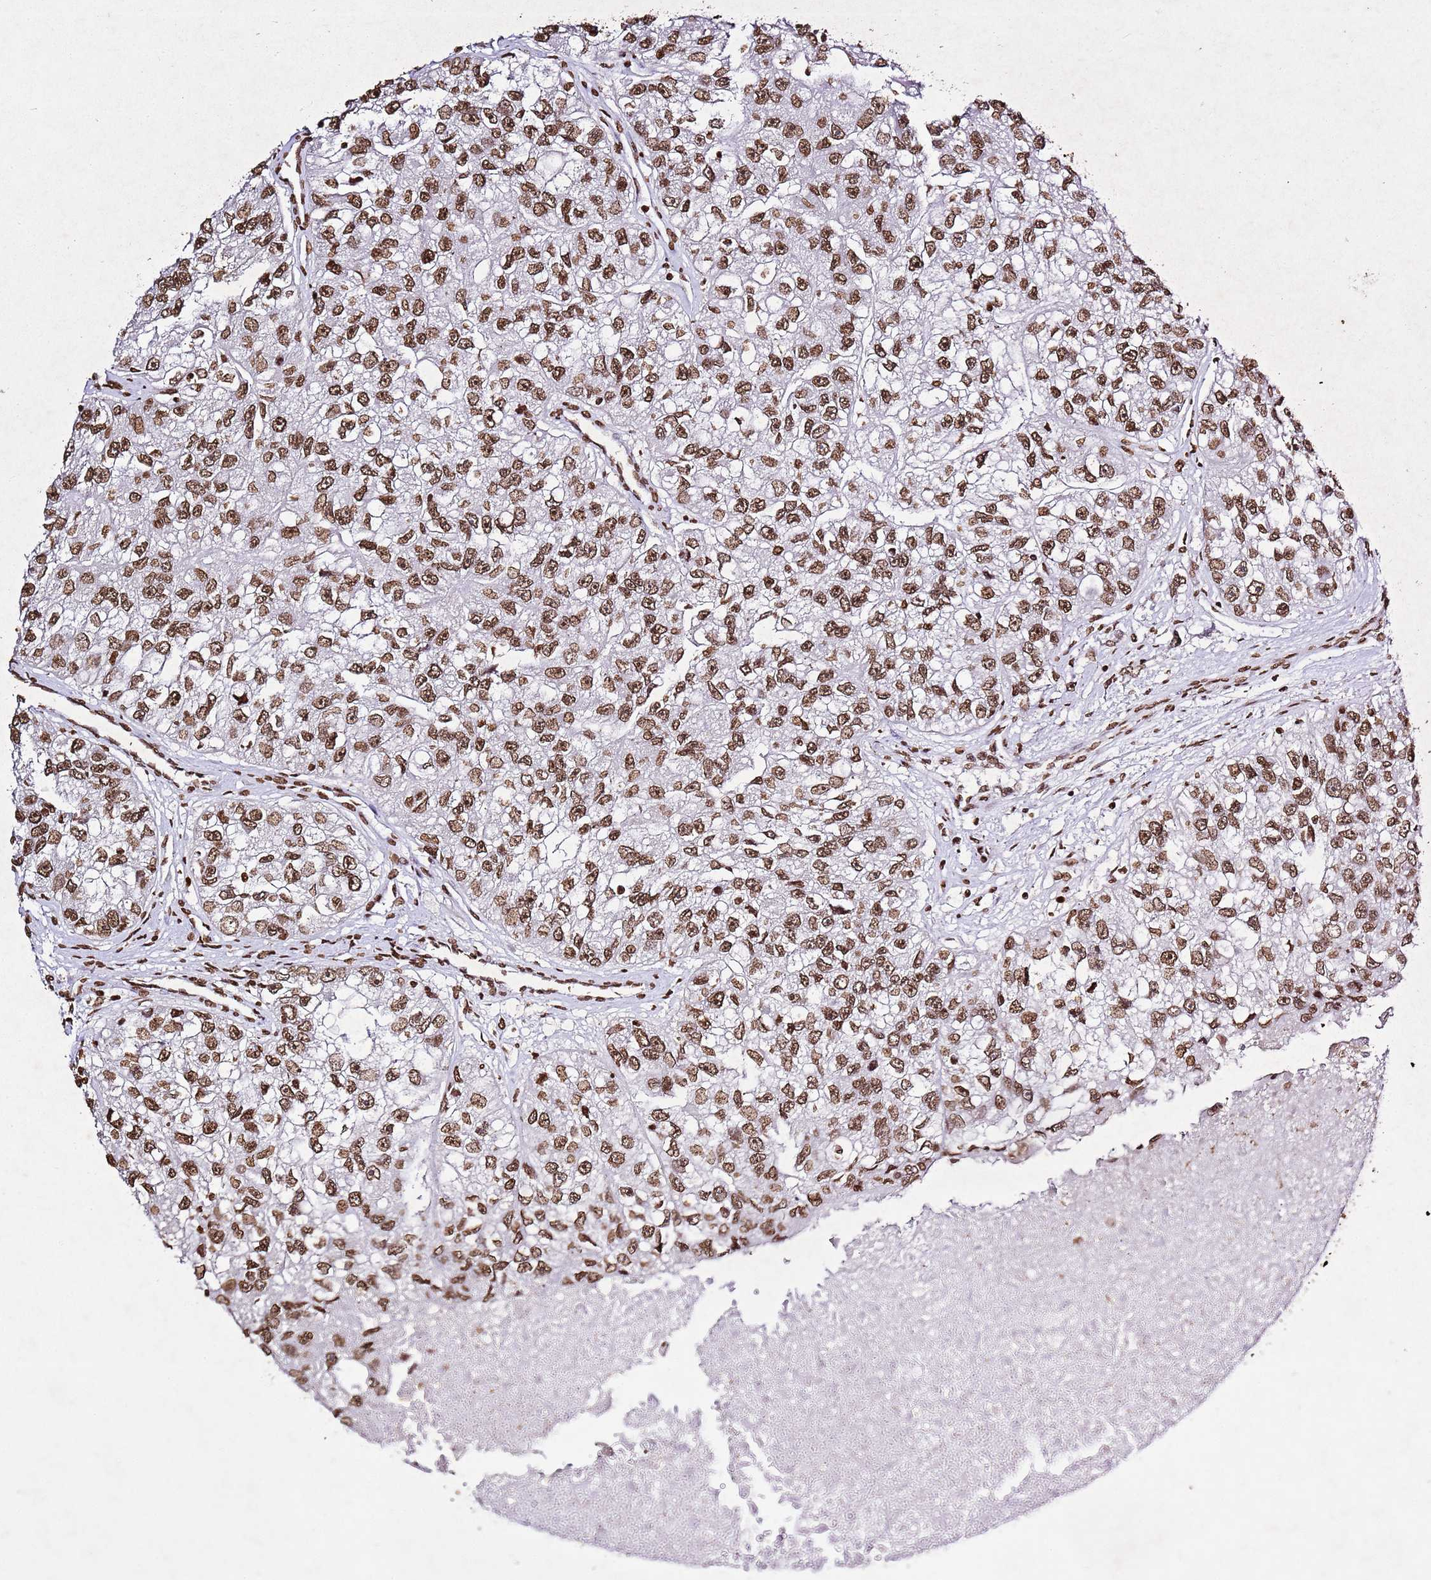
{"staining": {"intensity": "moderate", "quantity": ">75%", "location": "nuclear"}, "tissue": "renal cancer", "cell_type": "Tumor cells", "image_type": "cancer", "snomed": [{"axis": "morphology", "description": "Adenocarcinoma, NOS"}, {"axis": "topography", "description": "Kidney"}], "caption": "This is a photomicrograph of immunohistochemistry (IHC) staining of renal cancer, which shows moderate expression in the nuclear of tumor cells.", "gene": "BMAL1", "patient": {"sex": "male", "age": 63}}